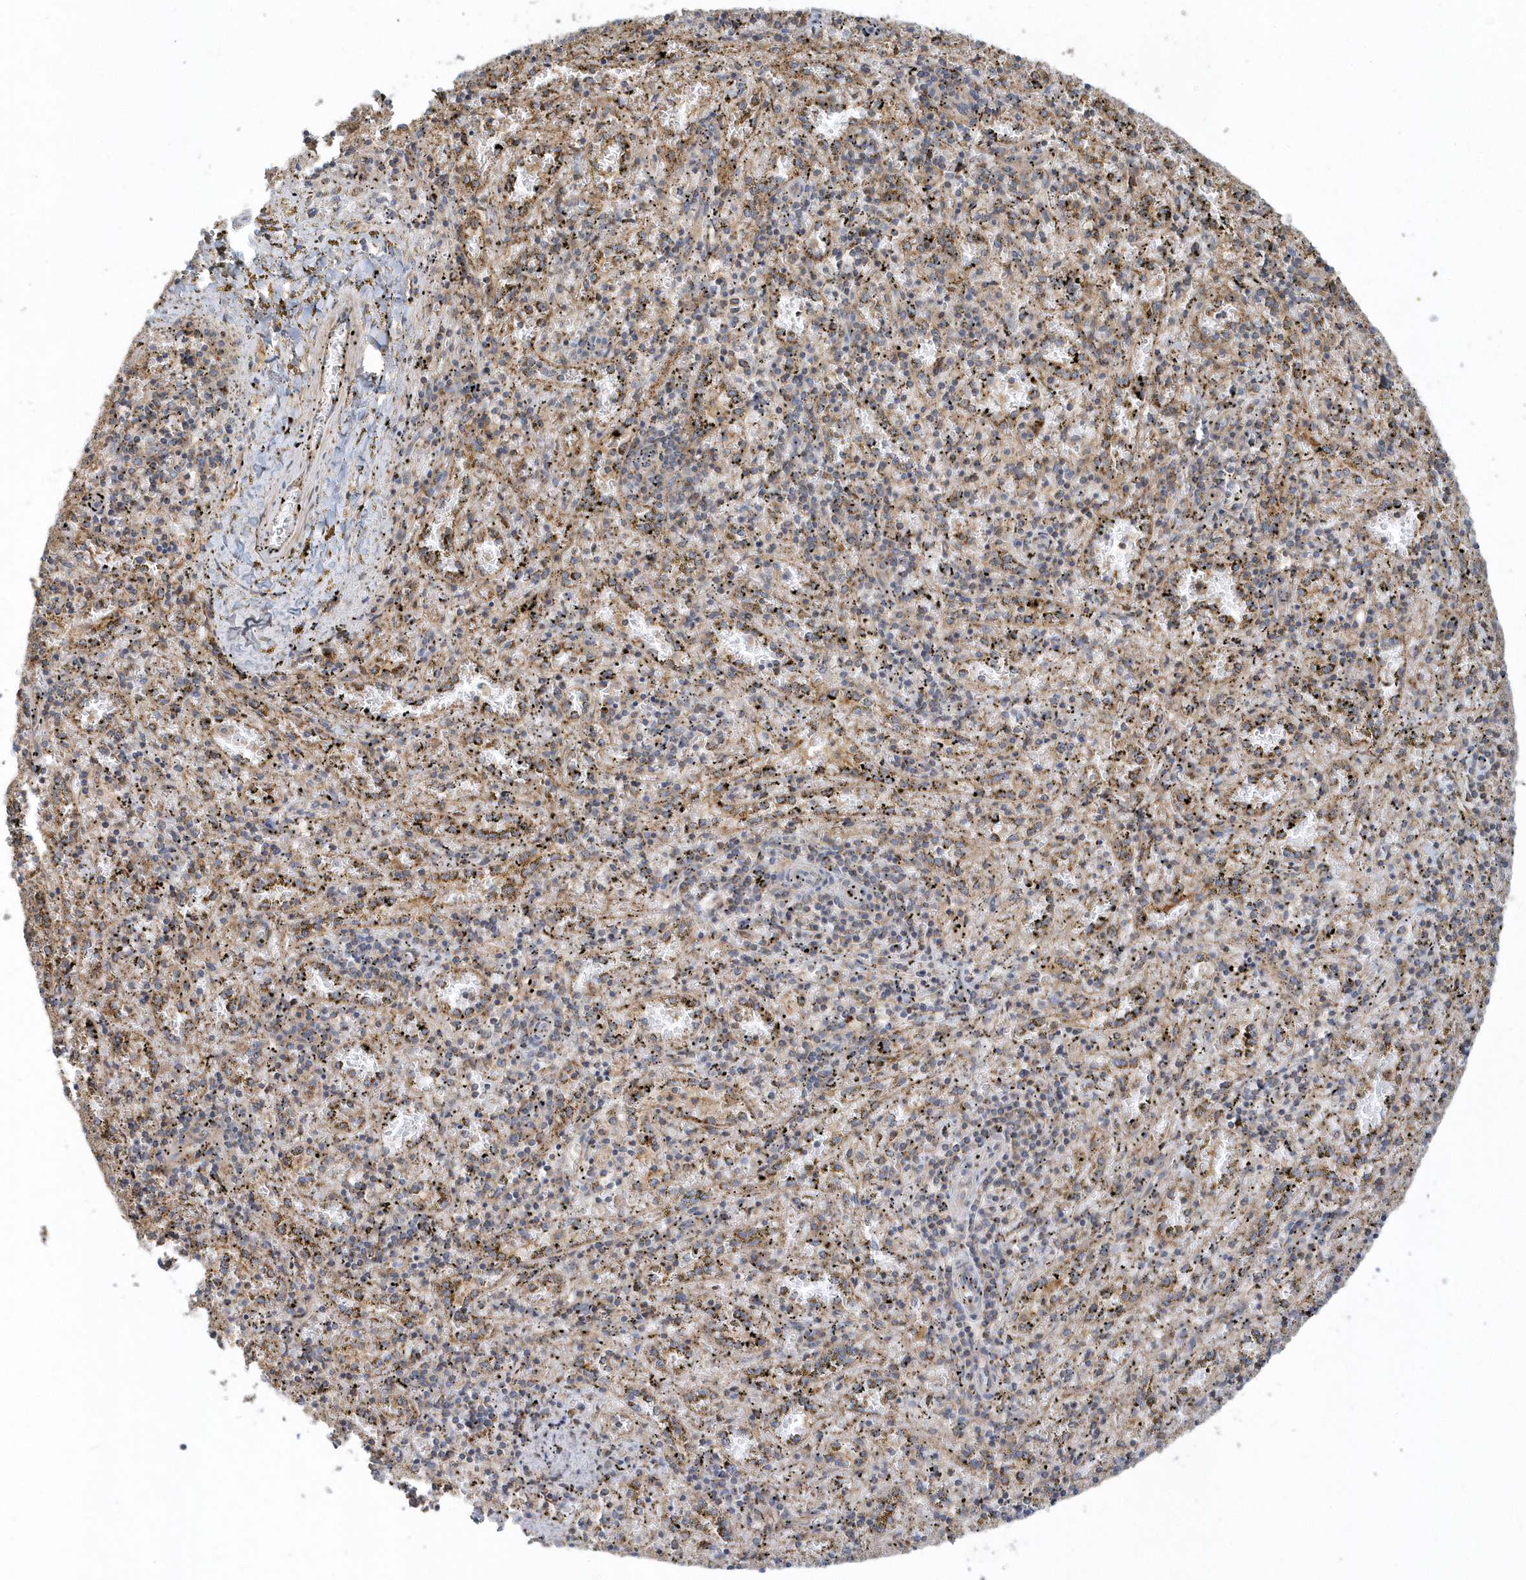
{"staining": {"intensity": "weak", "quantity": "25%-75%", "location": "cytoplasmic/membranous"}, "tissue": "spleen", "cell_type": "Cells in red pulp", "image_type": "normal", "snomed": [{"axis": "morphology", "description": "Normal tissue, NOS"}, {"axis": "topography", "description": "Spleen"}], "caption": "High-magnification brightfield microscopy of benign spleen stained with DAB (3,3'-diaminobenzidine) (brown) and counterstained with hematoxylin (blue). cells in red pulp exhibit weak cytoplasmic/membranous positivity is identified in approximately25%-75% of cells.", "gene": "TRAIP", "patient": {"sex": "male", "age": 11}}